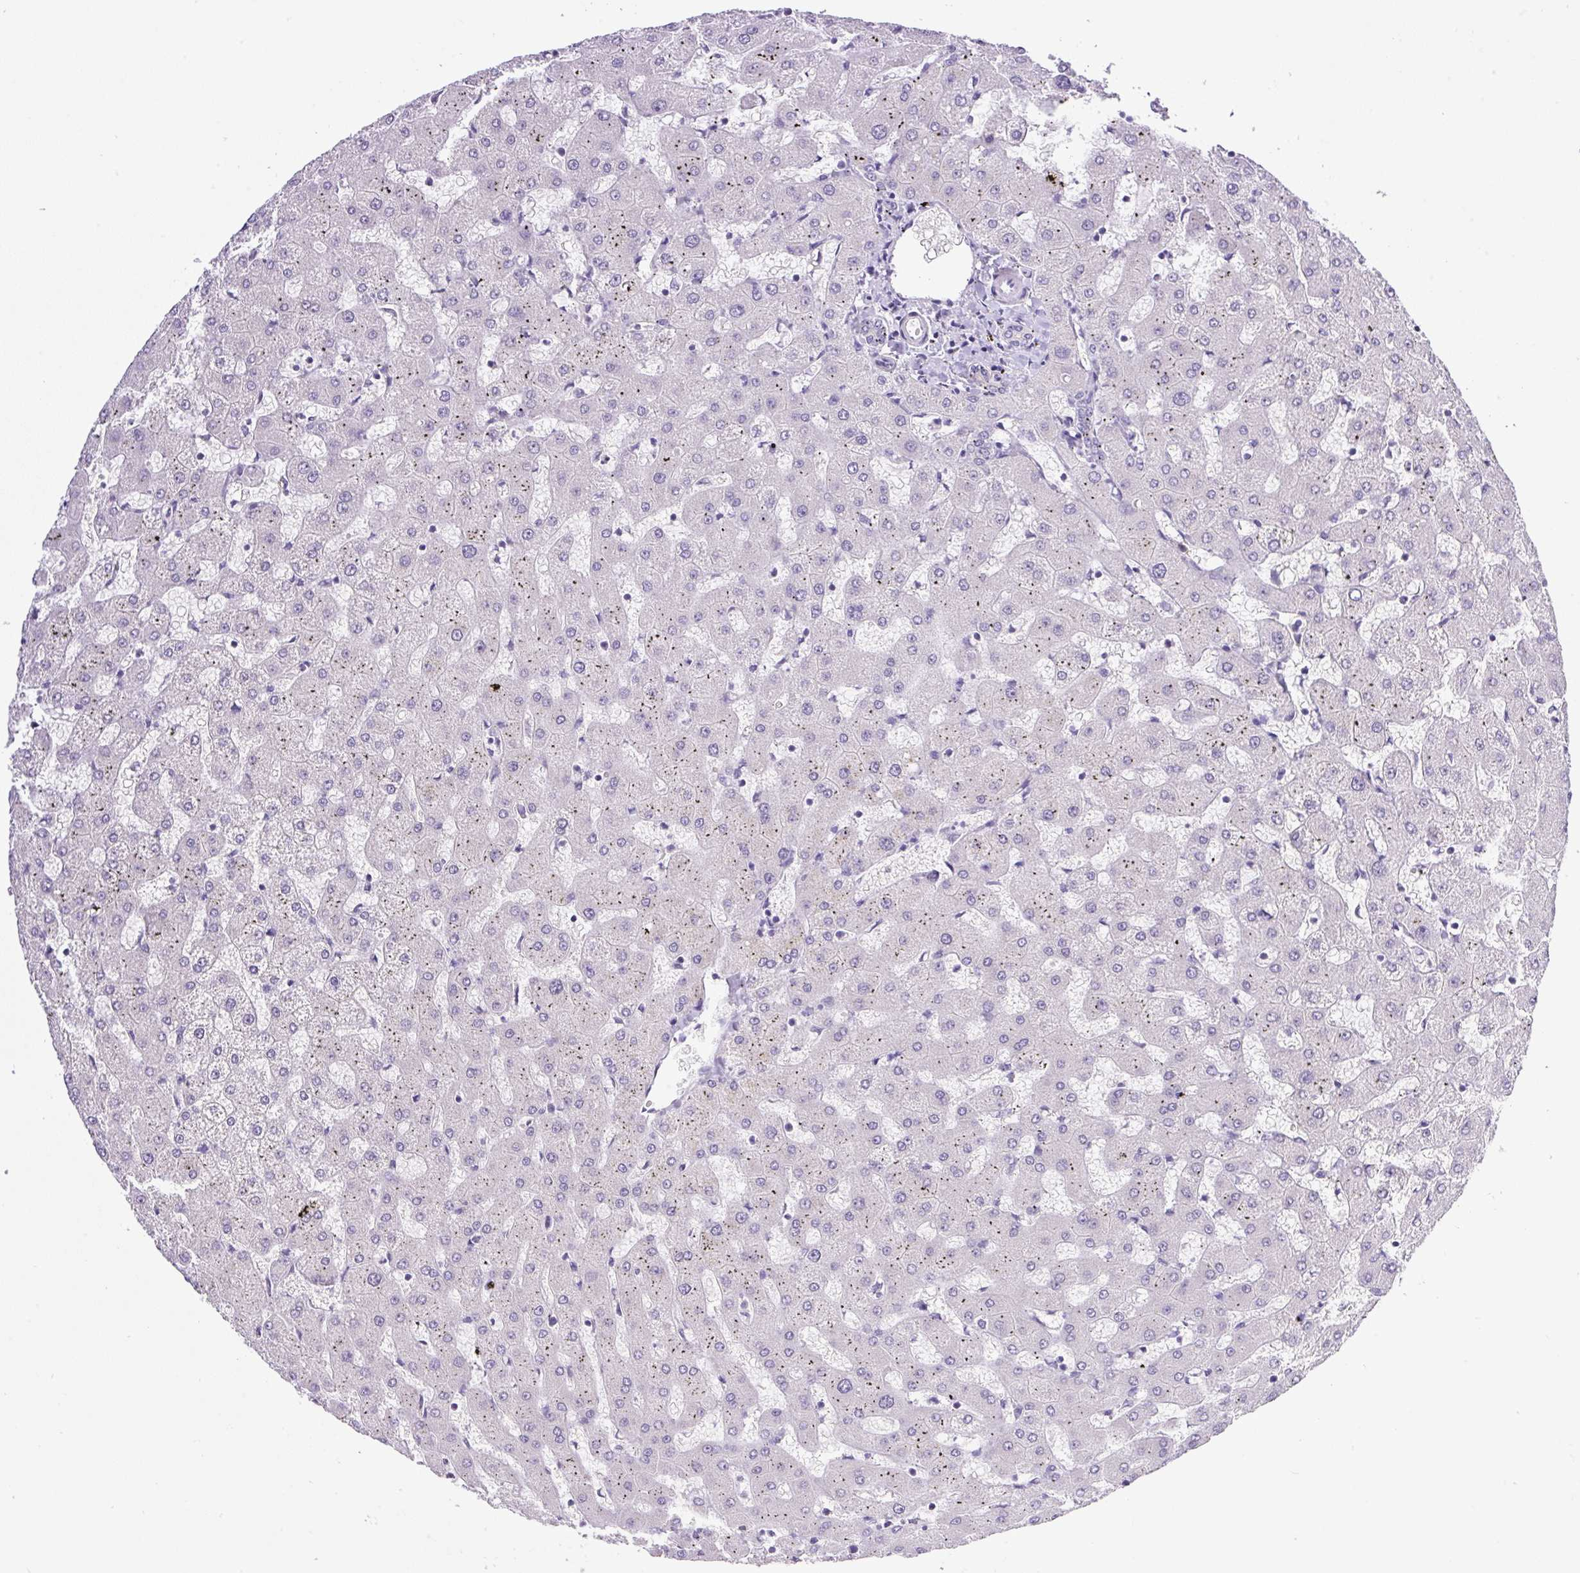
{"staining": {"intensity": "negative", "quantity": "none", "location": "none"}, "tissue": "liver", "cell_type": "Cholangiocytes", "image_type": "normal", "snomed": [{"axis": "morphology", "description": "Normal tissue, NOS"}, {"axis": "topography", "description": "Liver"}], "caption": "Cholangiocytes show no significant protein expression in normal liver.", "gene": "CAMK2A", "patient": {"sex": "female", "age": 63}}